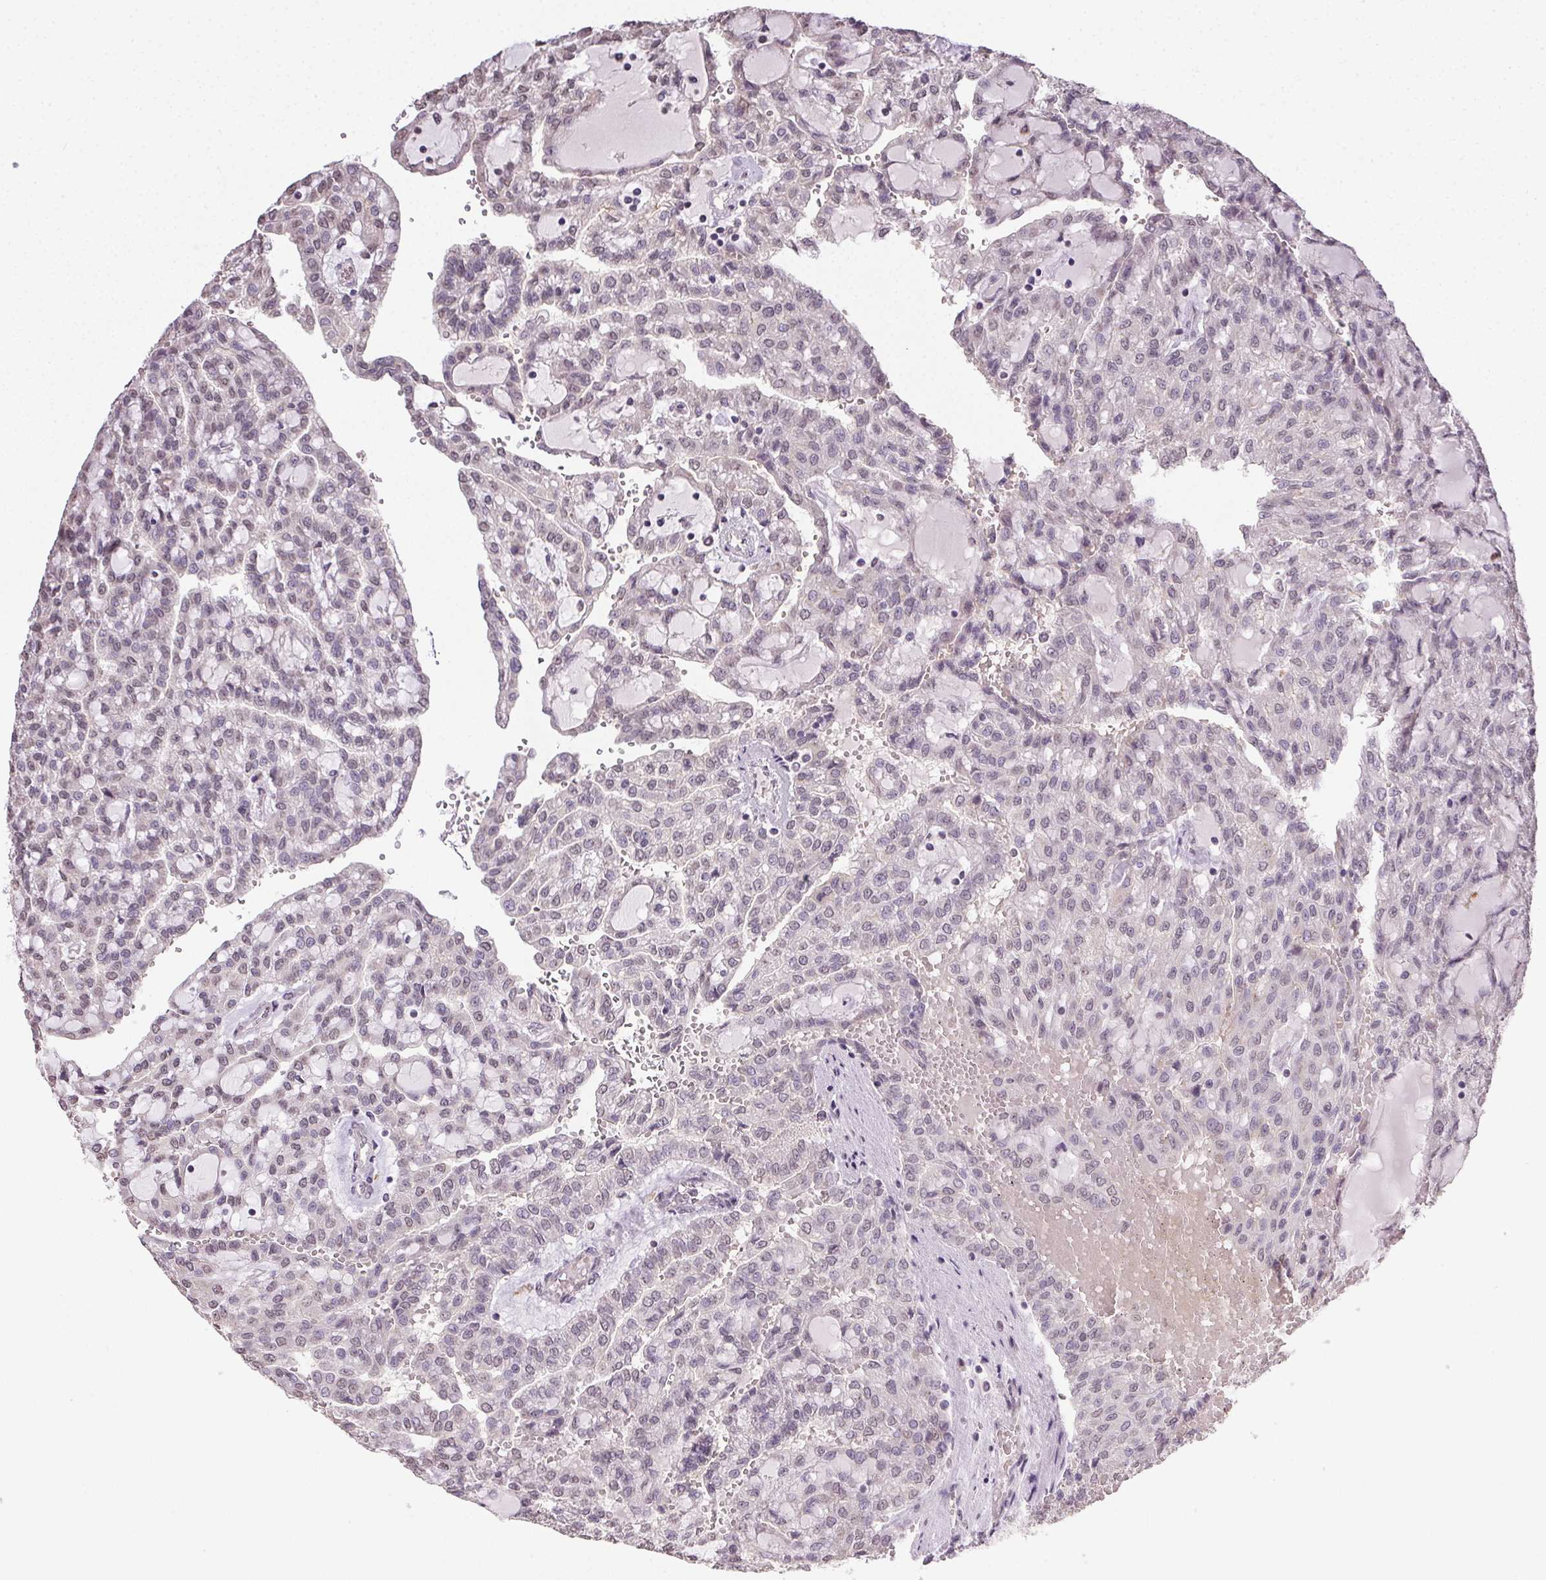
{"staining": {"intensity": "negative", "quantity": "none", "location": "none"}, "tissue": "renal cancer", "cell_type": "Tumor cells", "image_type": "cancer", "snomed": [{"axis": "morphology", "description": "Adenocarcinoma, NOS"}, {"axis": "topography", "description": "Kidney"}], "caption": "High magnification brightfield microscopy of renal adenocarcinoma stained with DAB (3,3'-diaminobenzidine) (brown) and counterstained with hematoxylin (blue): tumor cells show no significant positivity.", "gene": "PPP4R4", "patient": {"sex": "male", "age": 63}}